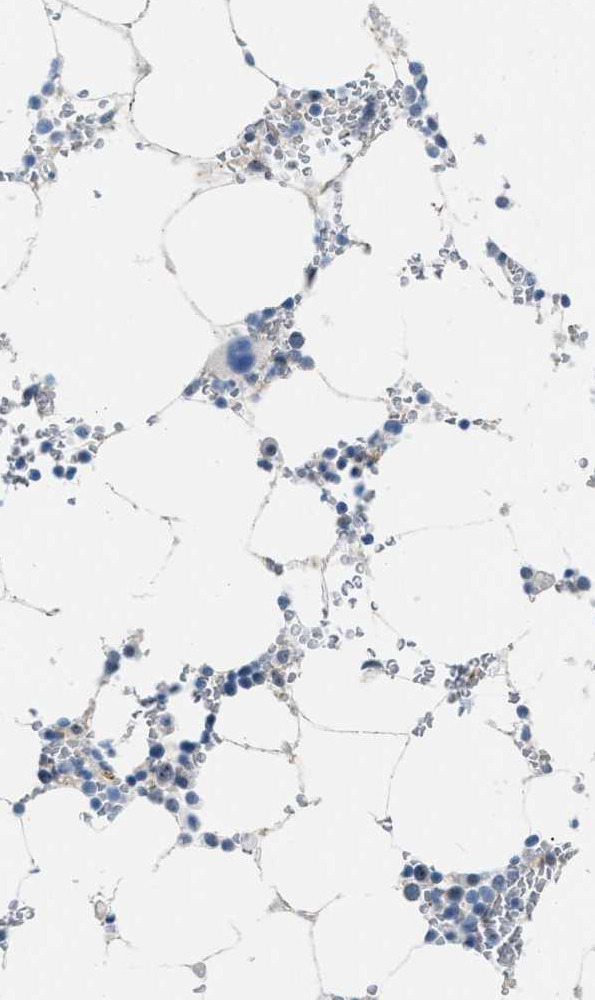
{"staining": {"intensity": "negative", "quantity": "none", "location": "none"}, "tissue": "bone marrow", "cell_type": "Hematopoietic cells", "image_type": "normal", "snomed": [{"axis": "morphology", "description": "Normal tissue, NOS"}, {"axis": "topography", "description": "Bone marrow"}], "caption": "IHC image of normal bone marrow: bone marrow stained with DAB displays no significant protein positivity in hematopoietic cells.", "gene": "PHRF1", "patient": {"sex": "male", "age": 70}}